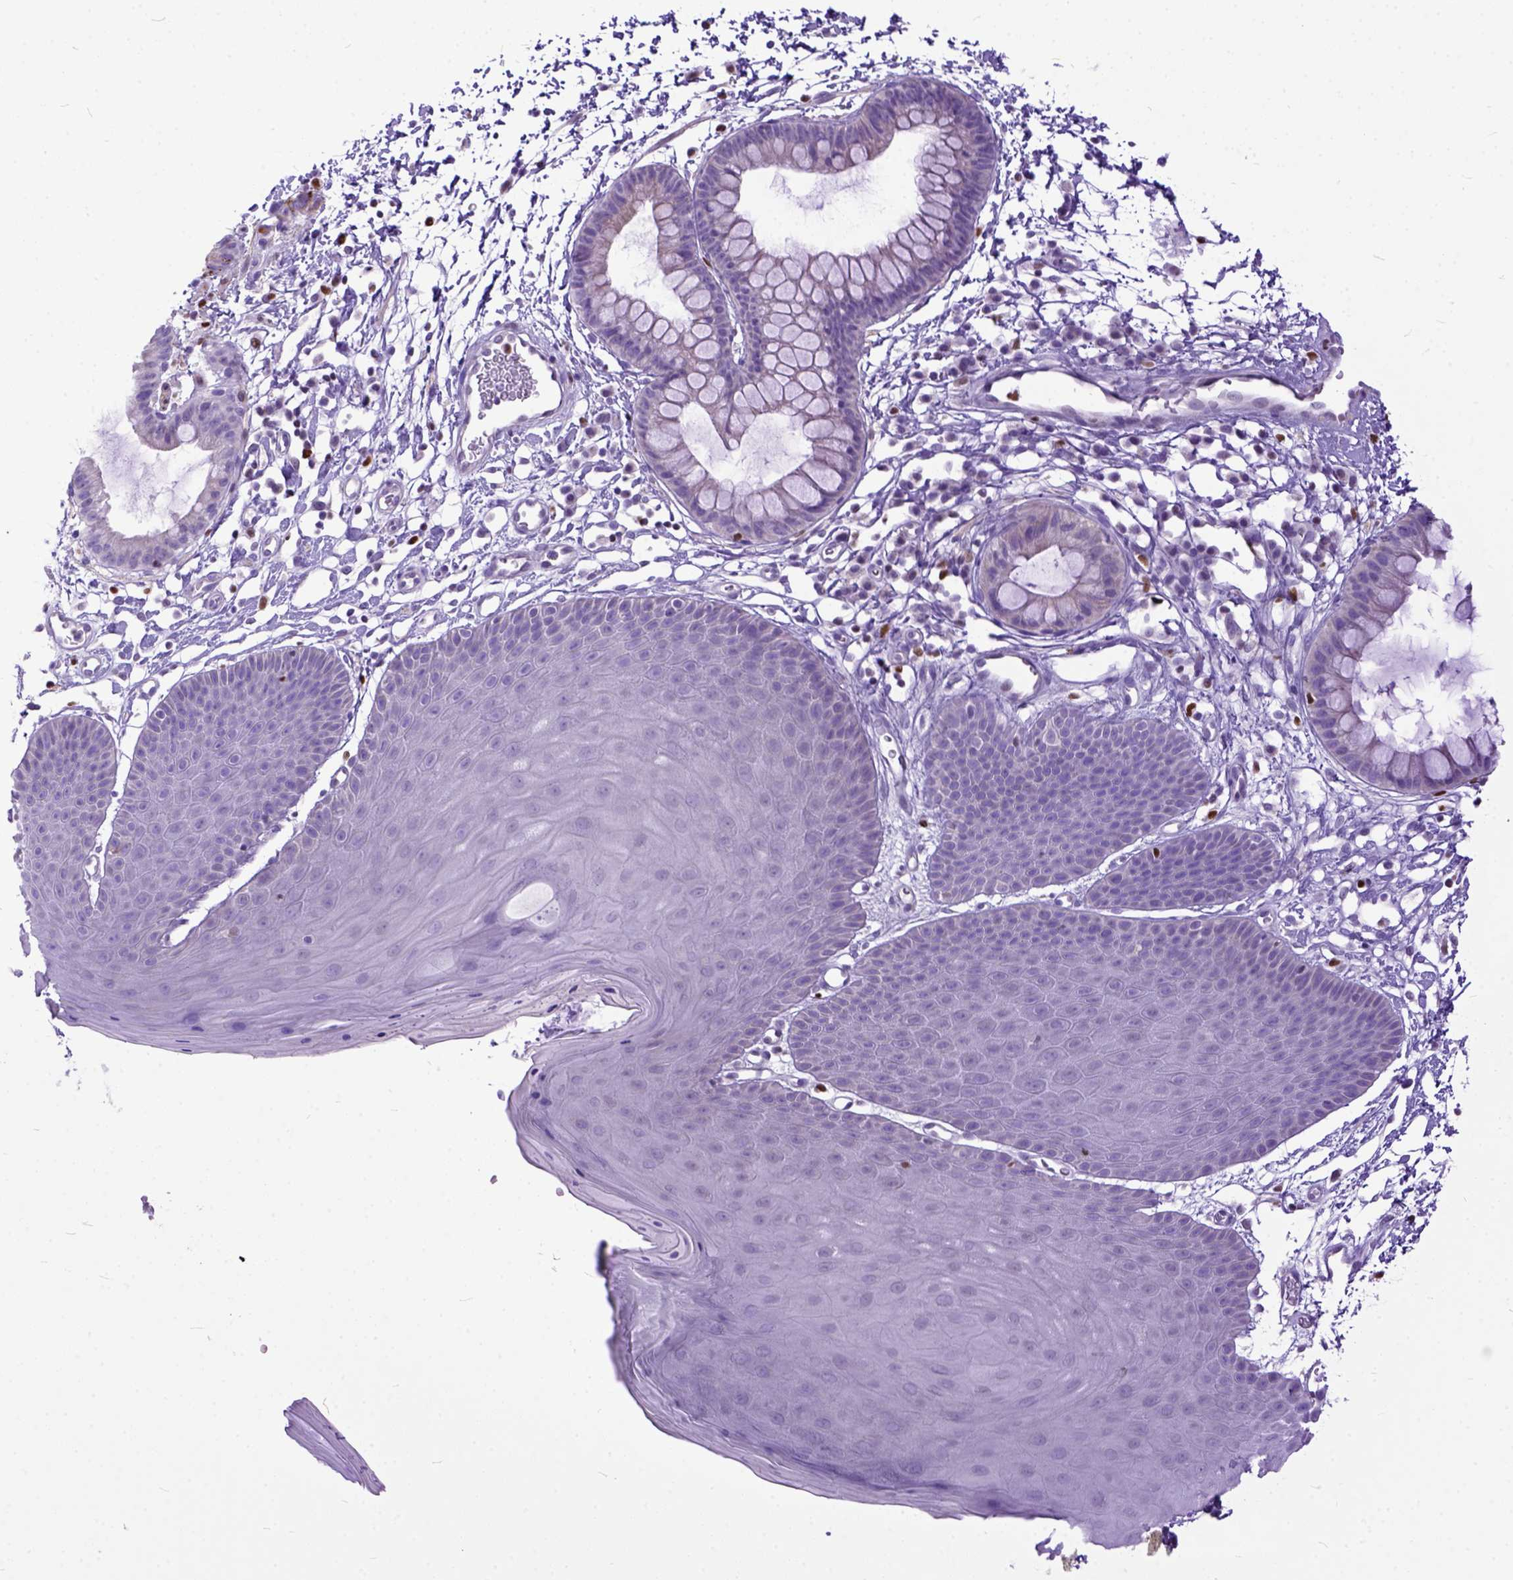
{"staining": {"intensity": "negative", "quantity": "none", "location": "none"}, "tissue": "skin", "cell_type": "Epidermal cells", "image_type": "normal", "snomed": [{"axis": "morphology", "description": "Normal tissue, NOS"}, {"axis": "topography", "description": "Anal"}], "caption": "Immunohistochemistry image of benign skin: human skin stained with DAB (3,3'-diaminobenzidine) displays no significant protein positivity in epidermal cells. Brightfield microscopy of immunohistochemistry stained with DAB (brown) and hematoxylin (blue), captured at high magnification.", "gene": "CRB1", "patient": {"sex": "male", "age": 53}}